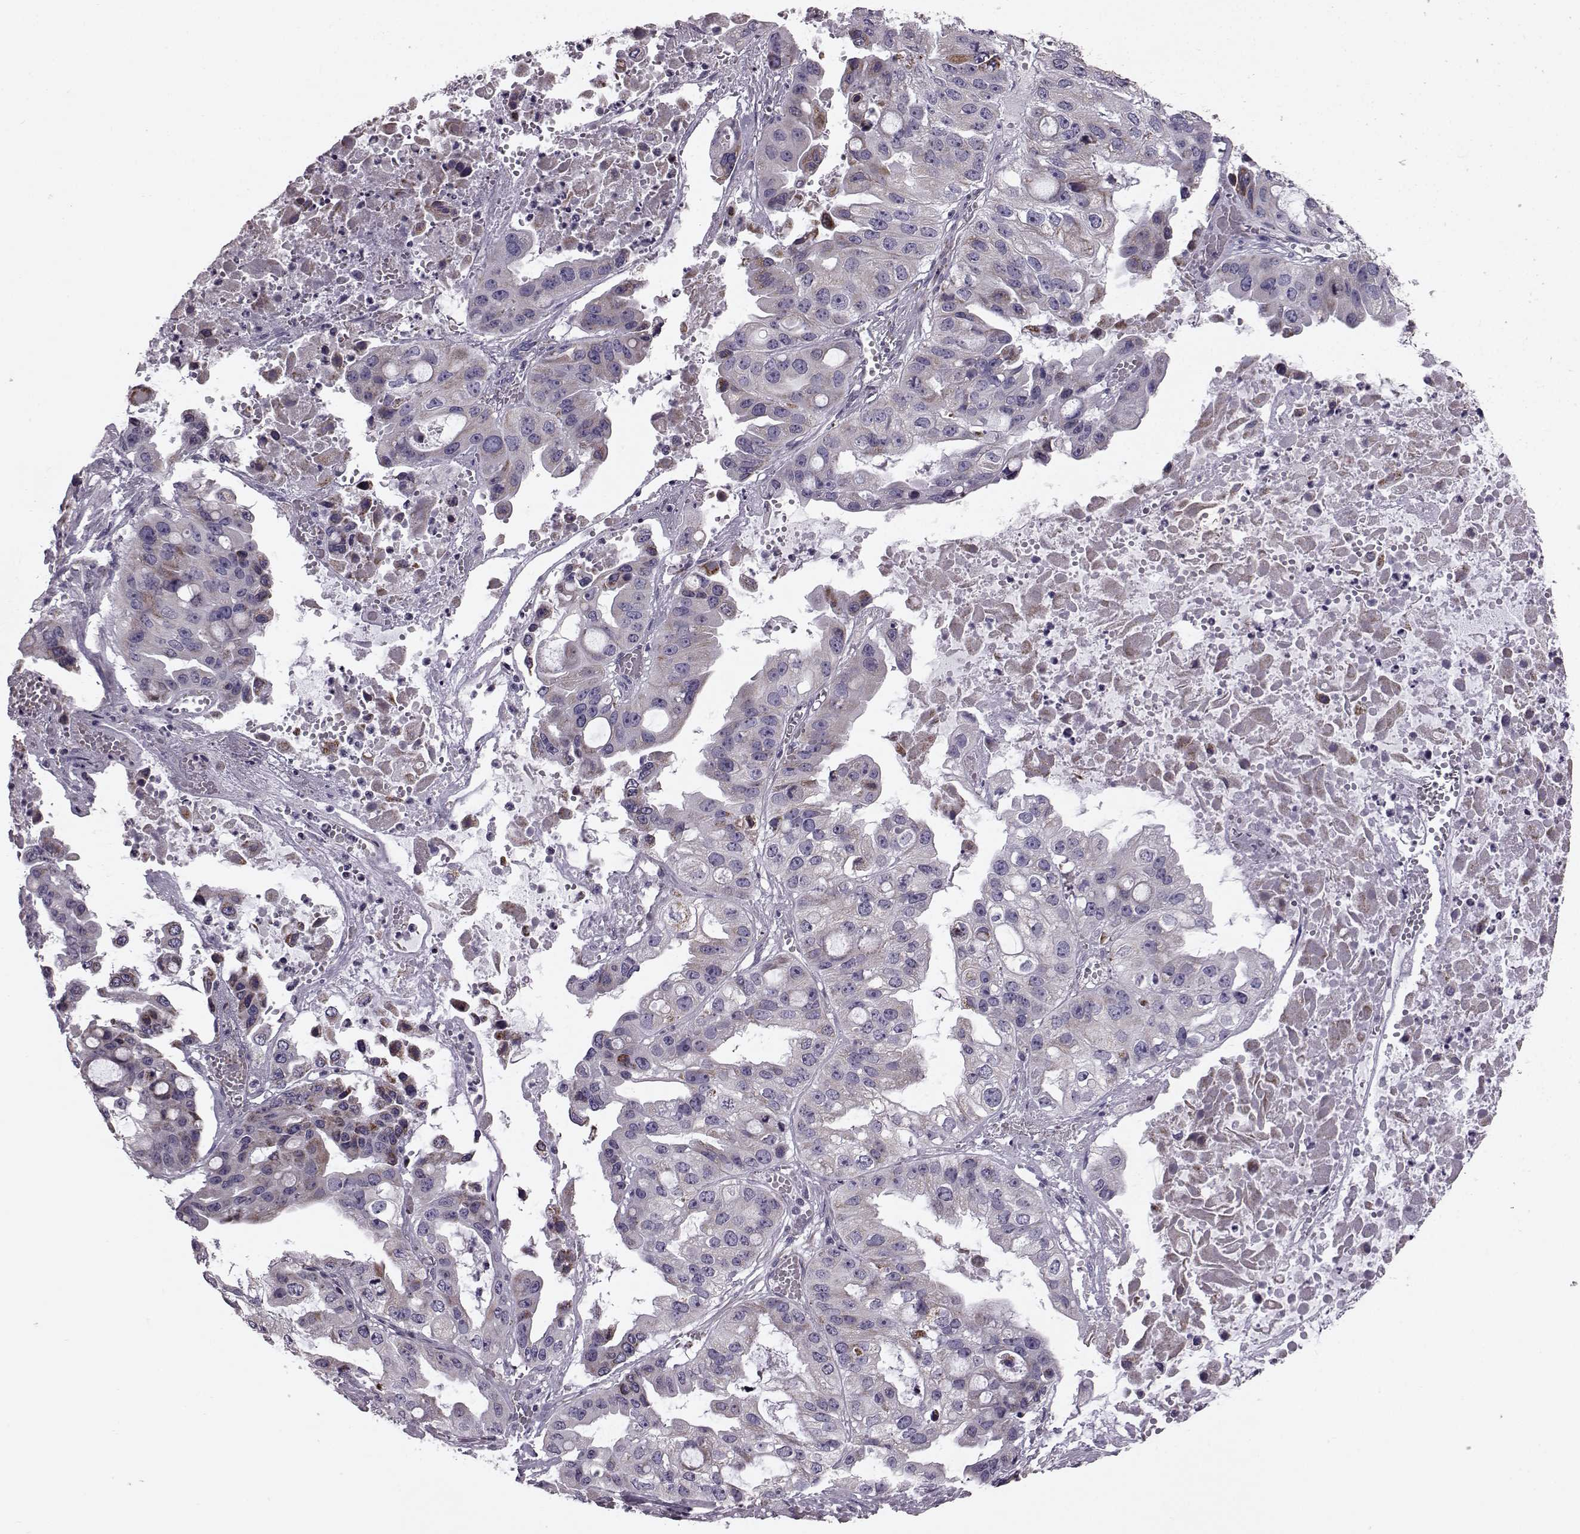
{"staining": {"intensity": "weak", "quantity": ">75%", "location": "cytoplasmic/membranous"}, "tissue": "ovarian cancer", "cell_type": "Tumor cells", "image_type": "cancer", "snomed": [{"axis": "morphology", "description": "Cystadenocarcinoma, serous, NOS"}, {"axis": "topography", "description": "Ovary"}], "caption": "Immunohistochemistry image of neoplastic tissue: ovarian cancer stained using immunohistochemistry exhibits low levels of weak protein expression localized specifically in the cytoplasmic/membranous of tumor cells, appearing as a cytoplasmic/membranous brown color.", "gene": "ATP5MF", "patient": {"sex": "female", "age": 56}}